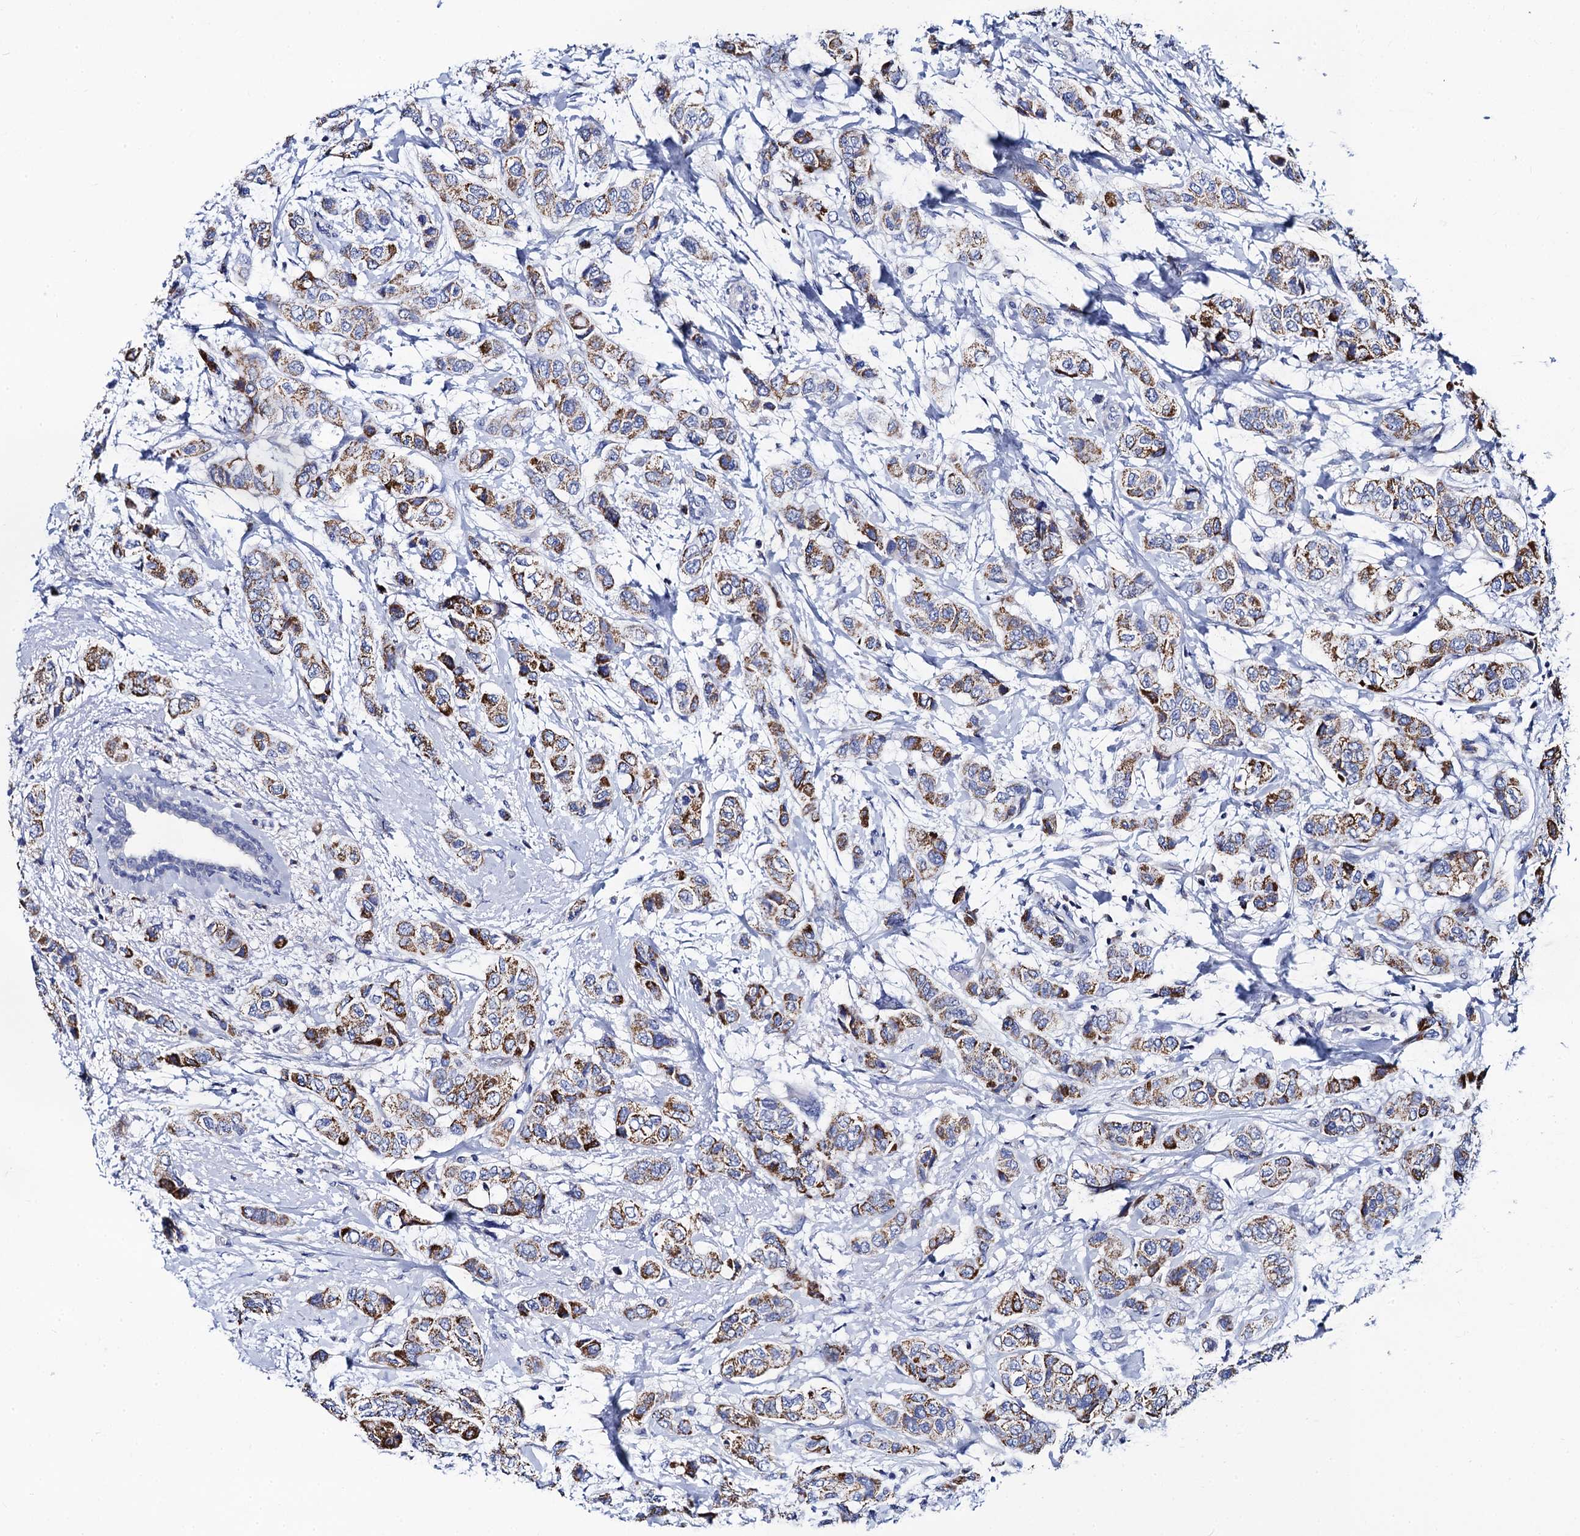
{"staining": {"intensity": "moderate", "quantity": ">75%", "location": "cytoplasmic/membranous"}, "tissue": "breast cancer", "cell_type": "Tumor cells", "image_type": "cancer", "snomed": [{"axis": "morphology", "description": "Lobular carcinoma"}, {"axis": "topography", "description": "Breast"}], "caption": "Protein expression analysis of human lobular carcinoma (breast) reveals moderate cytoplasmic/membranous expression in approximately >75% of tumor cells.", "gene": "ACADSB", "patient": {"sex": "female", "age": 51}}